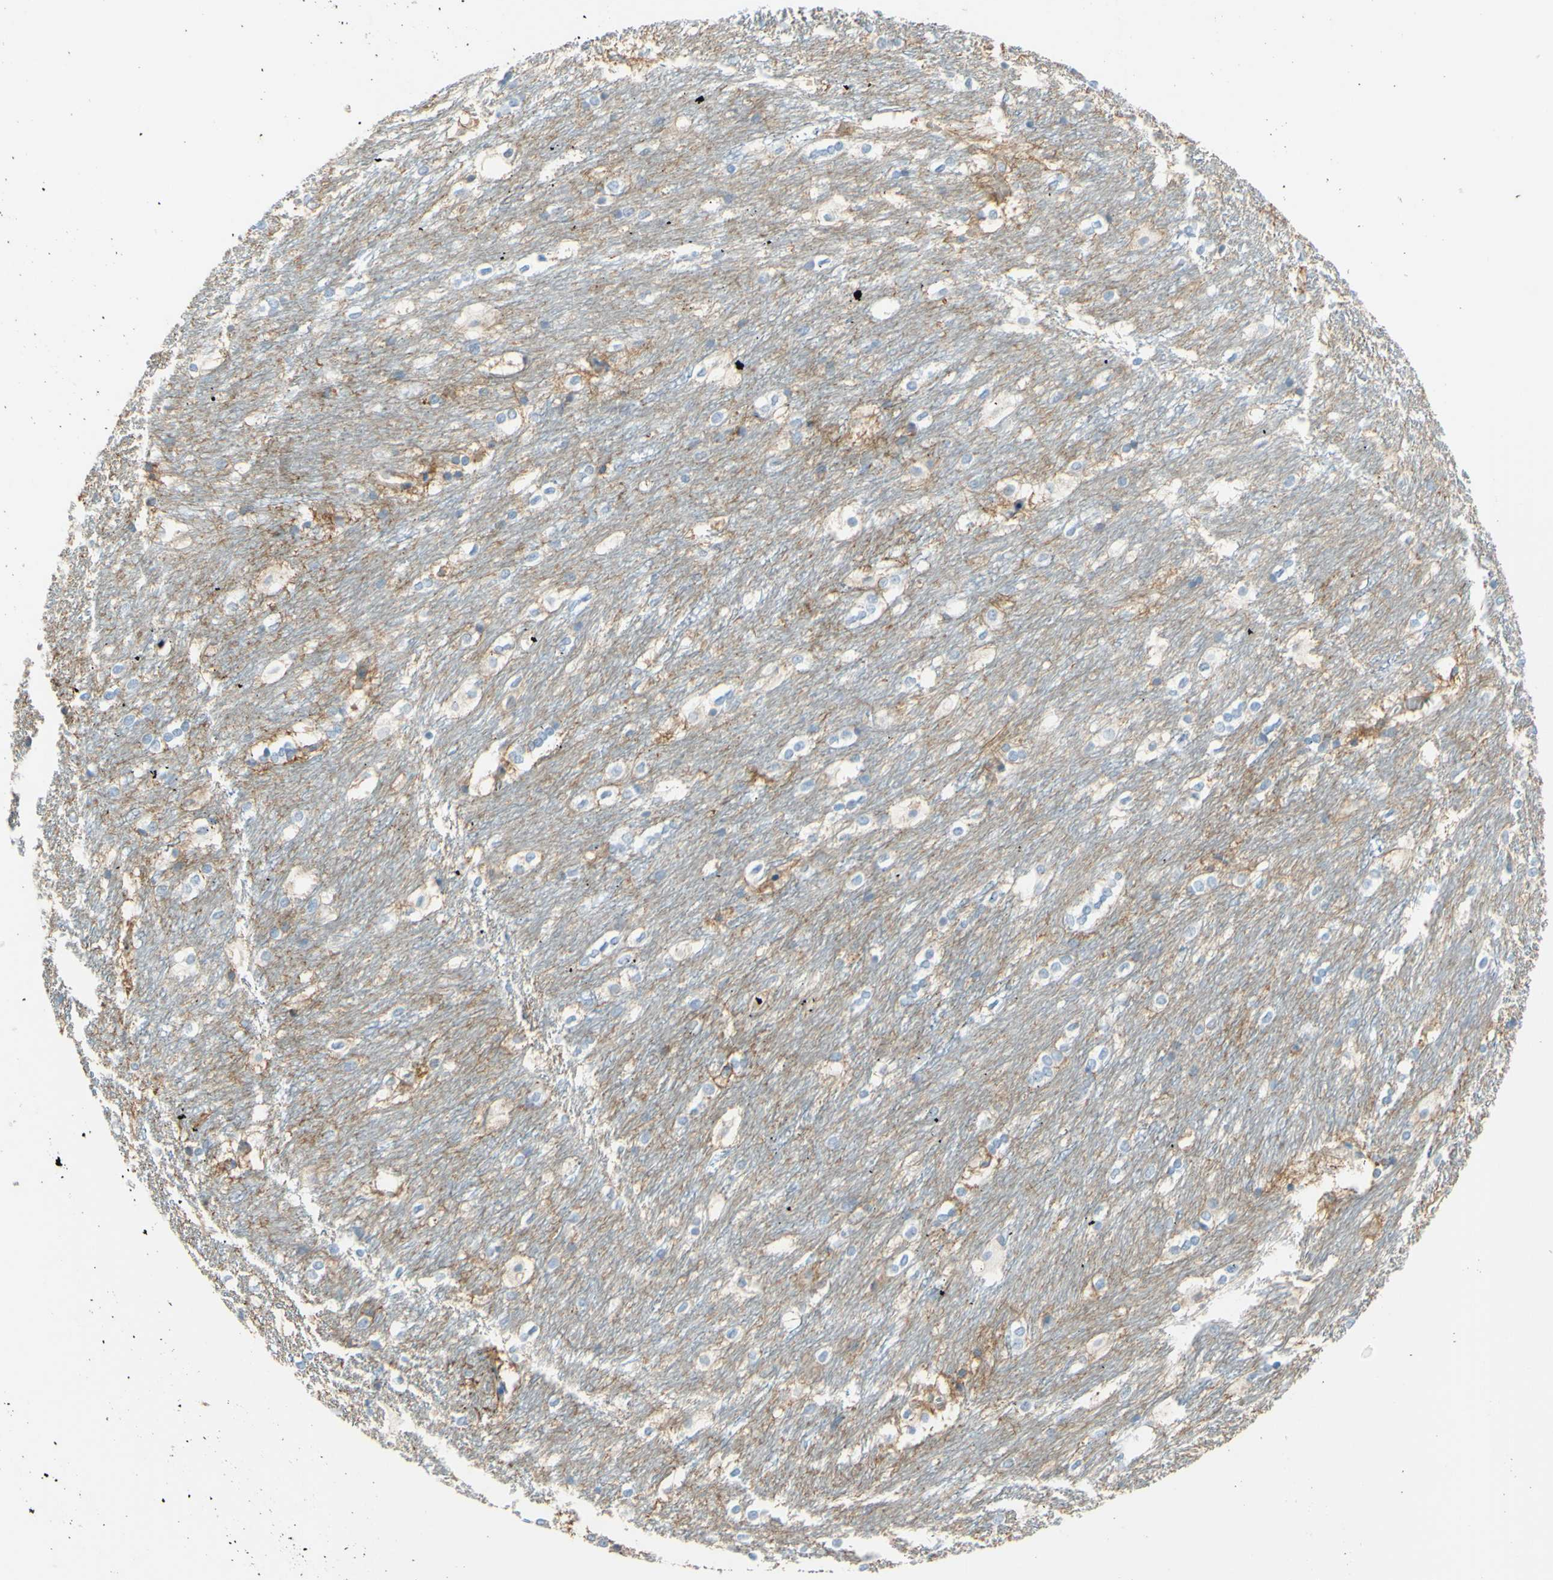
{"staining": {"intensity": "strong", "quantity": "<25%", "location": "cytoplasmic/membranous"}, "tissue": "caudate", "cell_type": "Glial cells", "image_type": "normal", "snomed": [{"axis": "morphology", "description": "Normal tissue, NOS"}, {"axis": "topography", "description": "Lateral ventricle wall"}], "caption": "Glial cells demonstrate medium levels of strong cytoplasmic/membranous staining in approximately <25% of cells in unremarkable human caudate. (IHC, brightfield microscopy, high magnification).", "gene": "SLC1A2", "patient": {"sex": "female", "age": 19}}